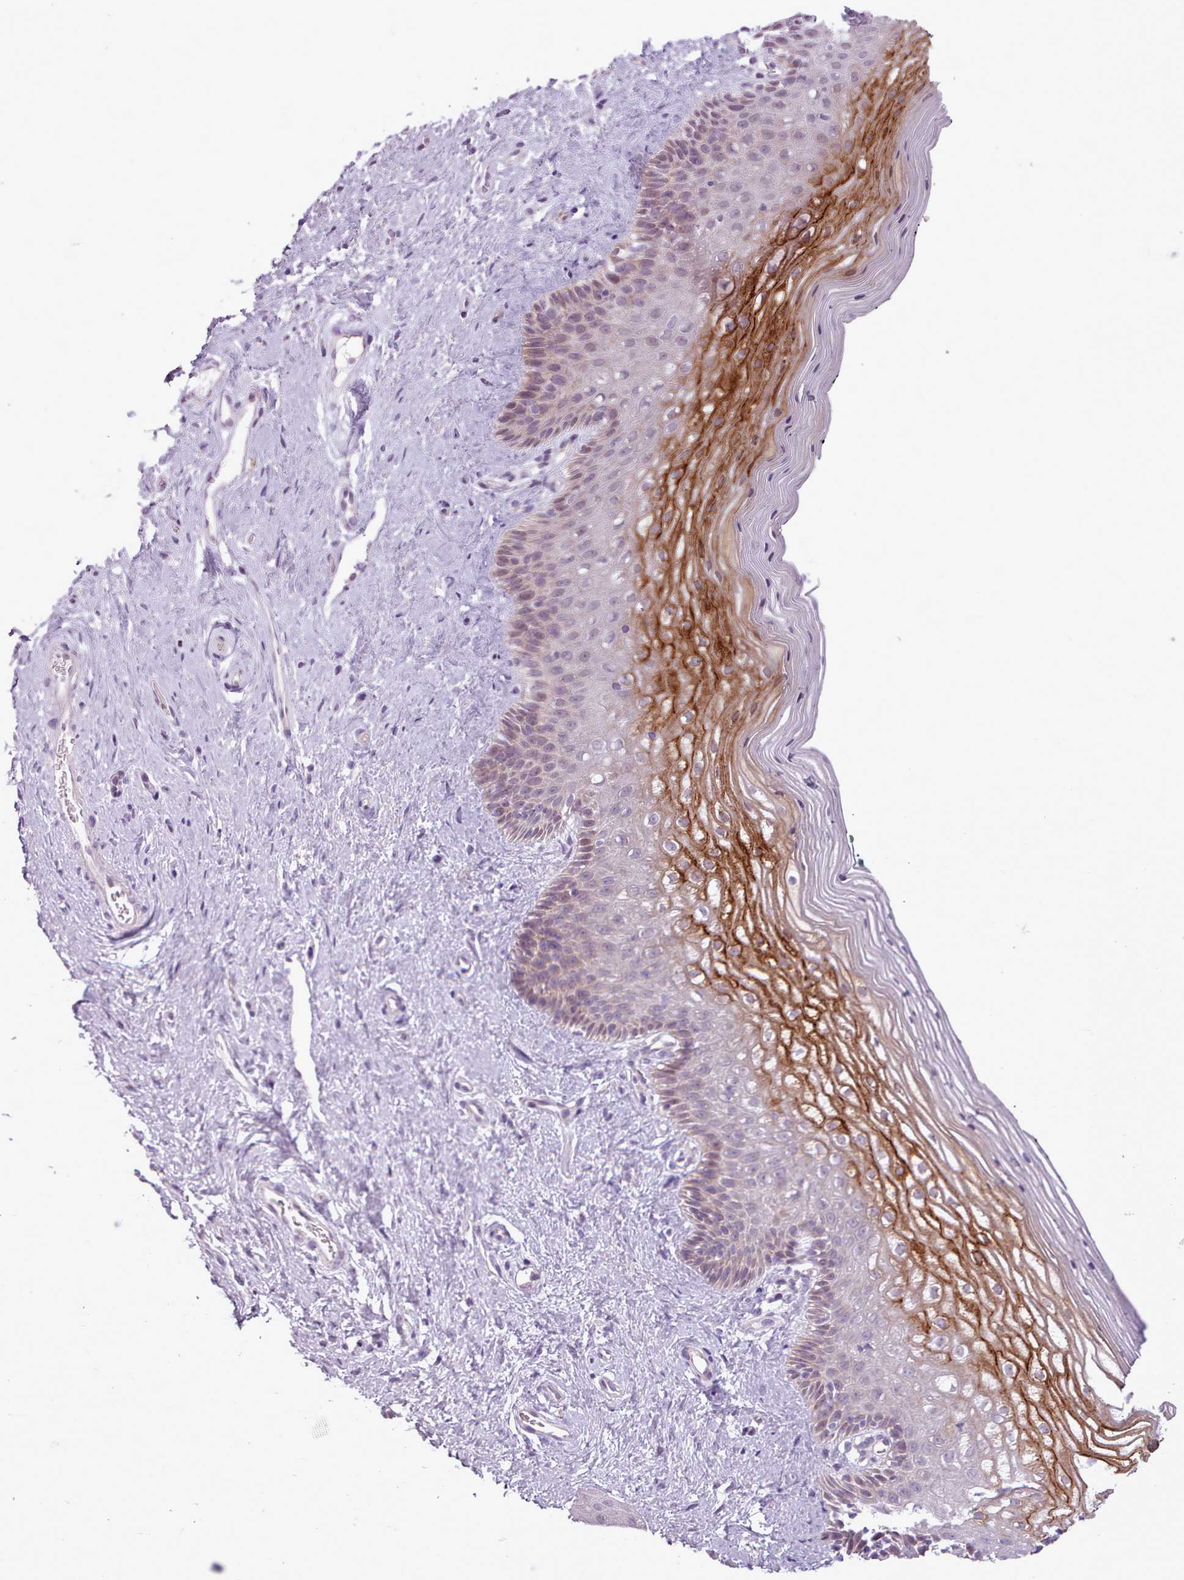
{"staining": {"intensity": "strong", "quantity": "<25%", "location": "cytoplasmic/membranous"}, "tissue": "vagina", "cell_type": "Squamous epithelial cells", "image_type": "normal", "snomed": [{"axis": "morphology", "description": "Normal tissue, NOS"}, {"axis": "topography", "description": "Vagina"}], "caption": "Vagina was stained to show a protein in brown. There is medium levels of strong cytoplasmic/membranous positivity in about <25% of squamous epithelial cells. The staining was performed using DAB, with brown indicating positive protein expression. Nuclei are stained blue with hematoxylin.", "gene": "SLURP1", "patient": {"sex": "female", "age": 47}}